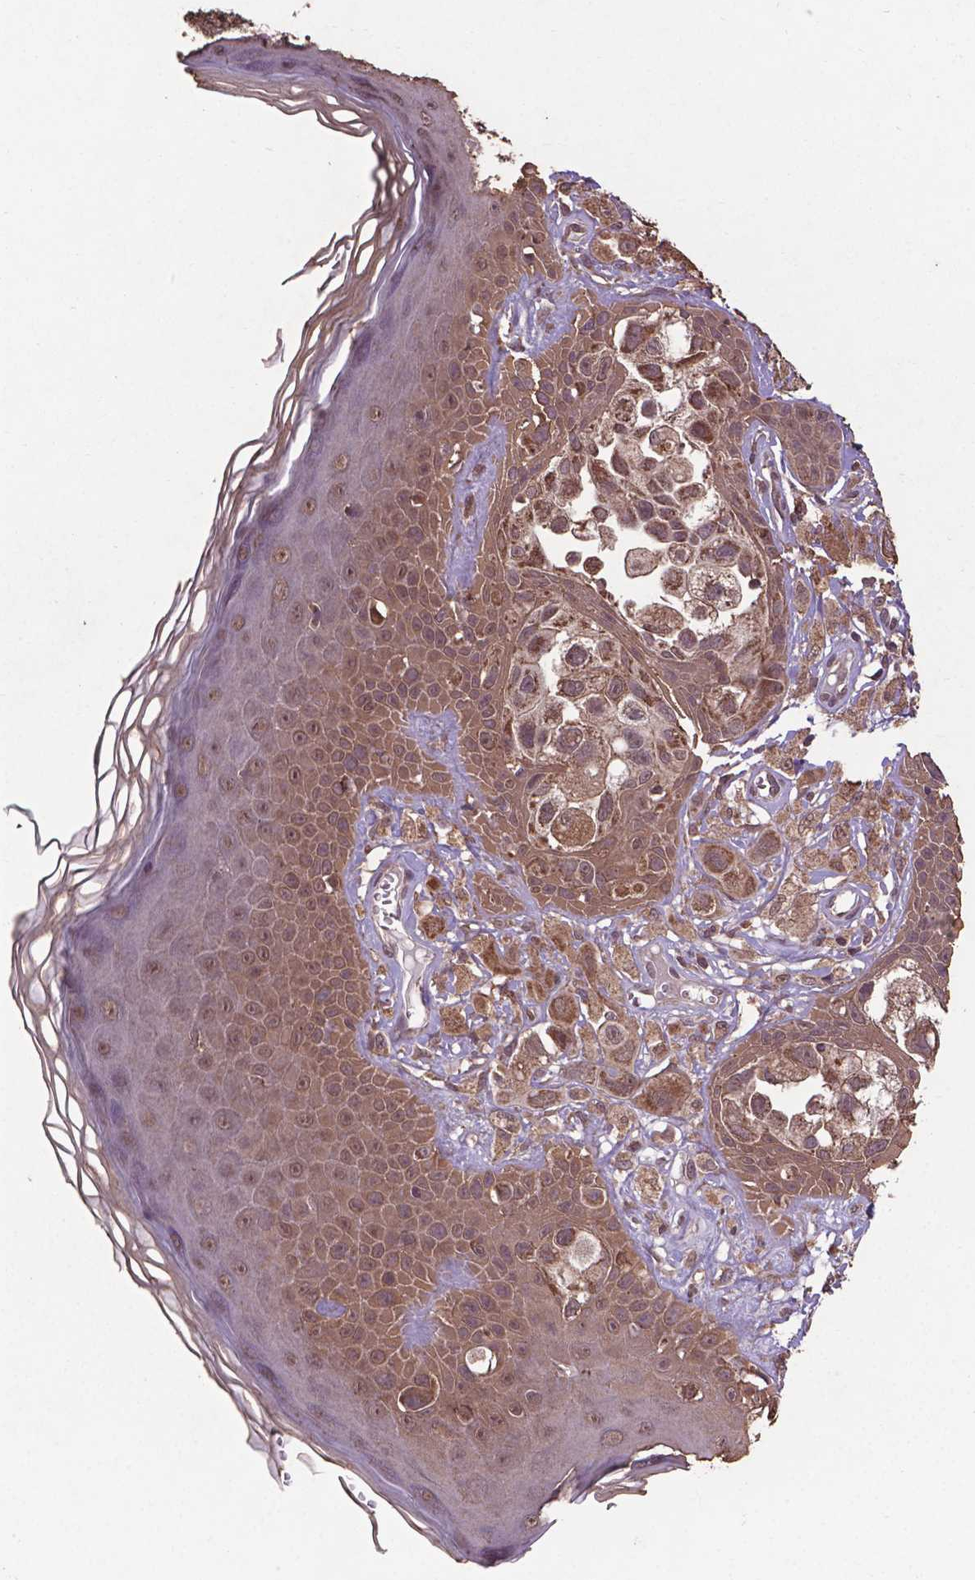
{"staining": {"intensity": "moderate", "quantity": ">75%", "location": "cytoplasmic/membranous,nuclear"}, "tissue": "melanoma", "cell_type": "Tumor cells", "image_type": "cancer", "snomed": [{"axis": "morphology", "description": "Malignant melanoma, NOS"}, {"axis": "topography", "description": "Skin"}], "caption": "Immunohistochemistry (IHC) of malignant melanoma reveals medium levels of moderate cytoplasmic/membranous and nuclear staining in about >75% of tumor cells.", "gene": "DCAF1", "patient": {"sex": "male", "age": 67}}